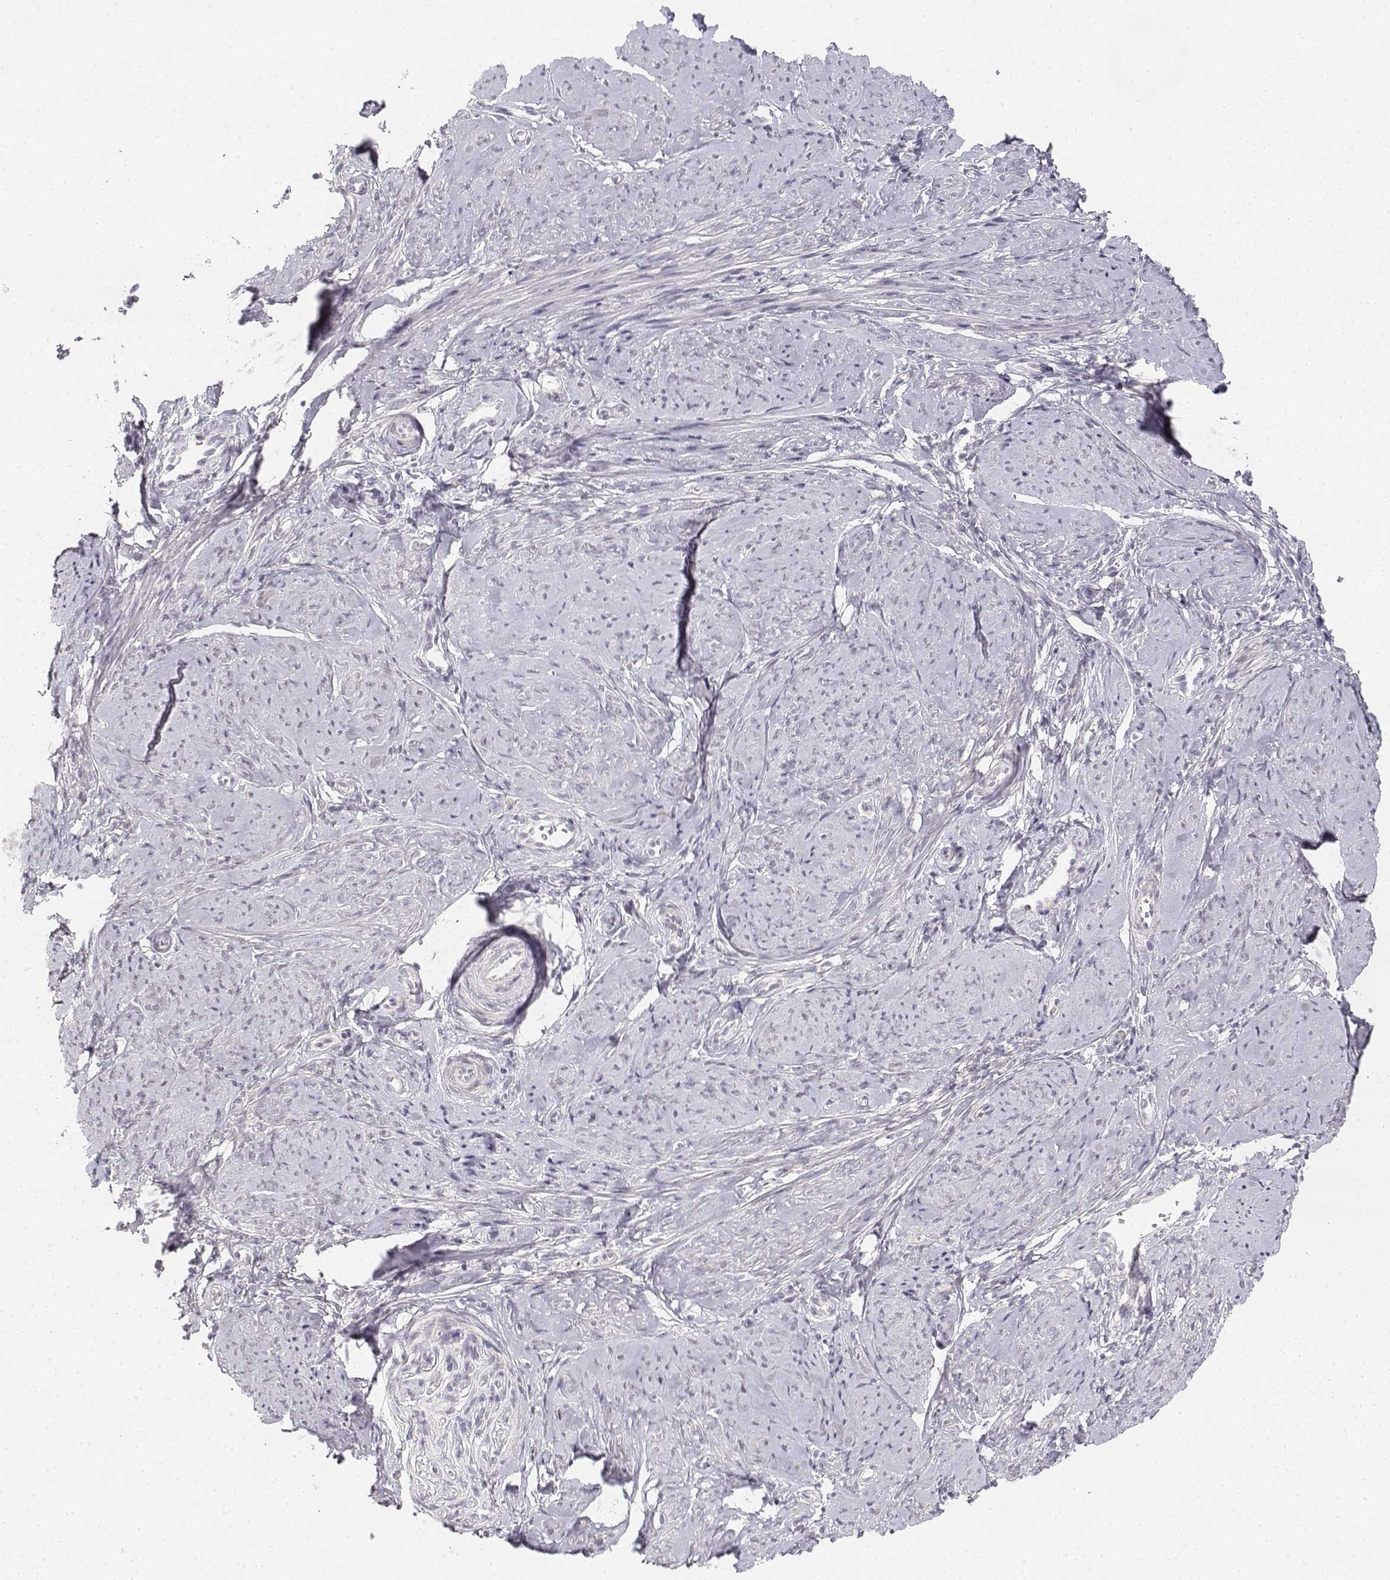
{"staining": {"intensity": "weak", "quantity": "25%-75%", "location": "cytoplasmic/membranous"}, "tissue": "smooth muscle", "cell_type": "Smooth muscle cells", "image_type": "normal", "snomed": [{"axis": "morphology", "description": "Normal tissue, NOS"}, {"axis": "topography", "description": "Smooth muscle"}], "caption": "Benign smooth muscle shows weak cytoplasmic/membranous staining in approximately 25%-75% of smooth muscle cells.", "gene": "GLIPR1L2", "patient": {"sex": "female", "age": 48}}